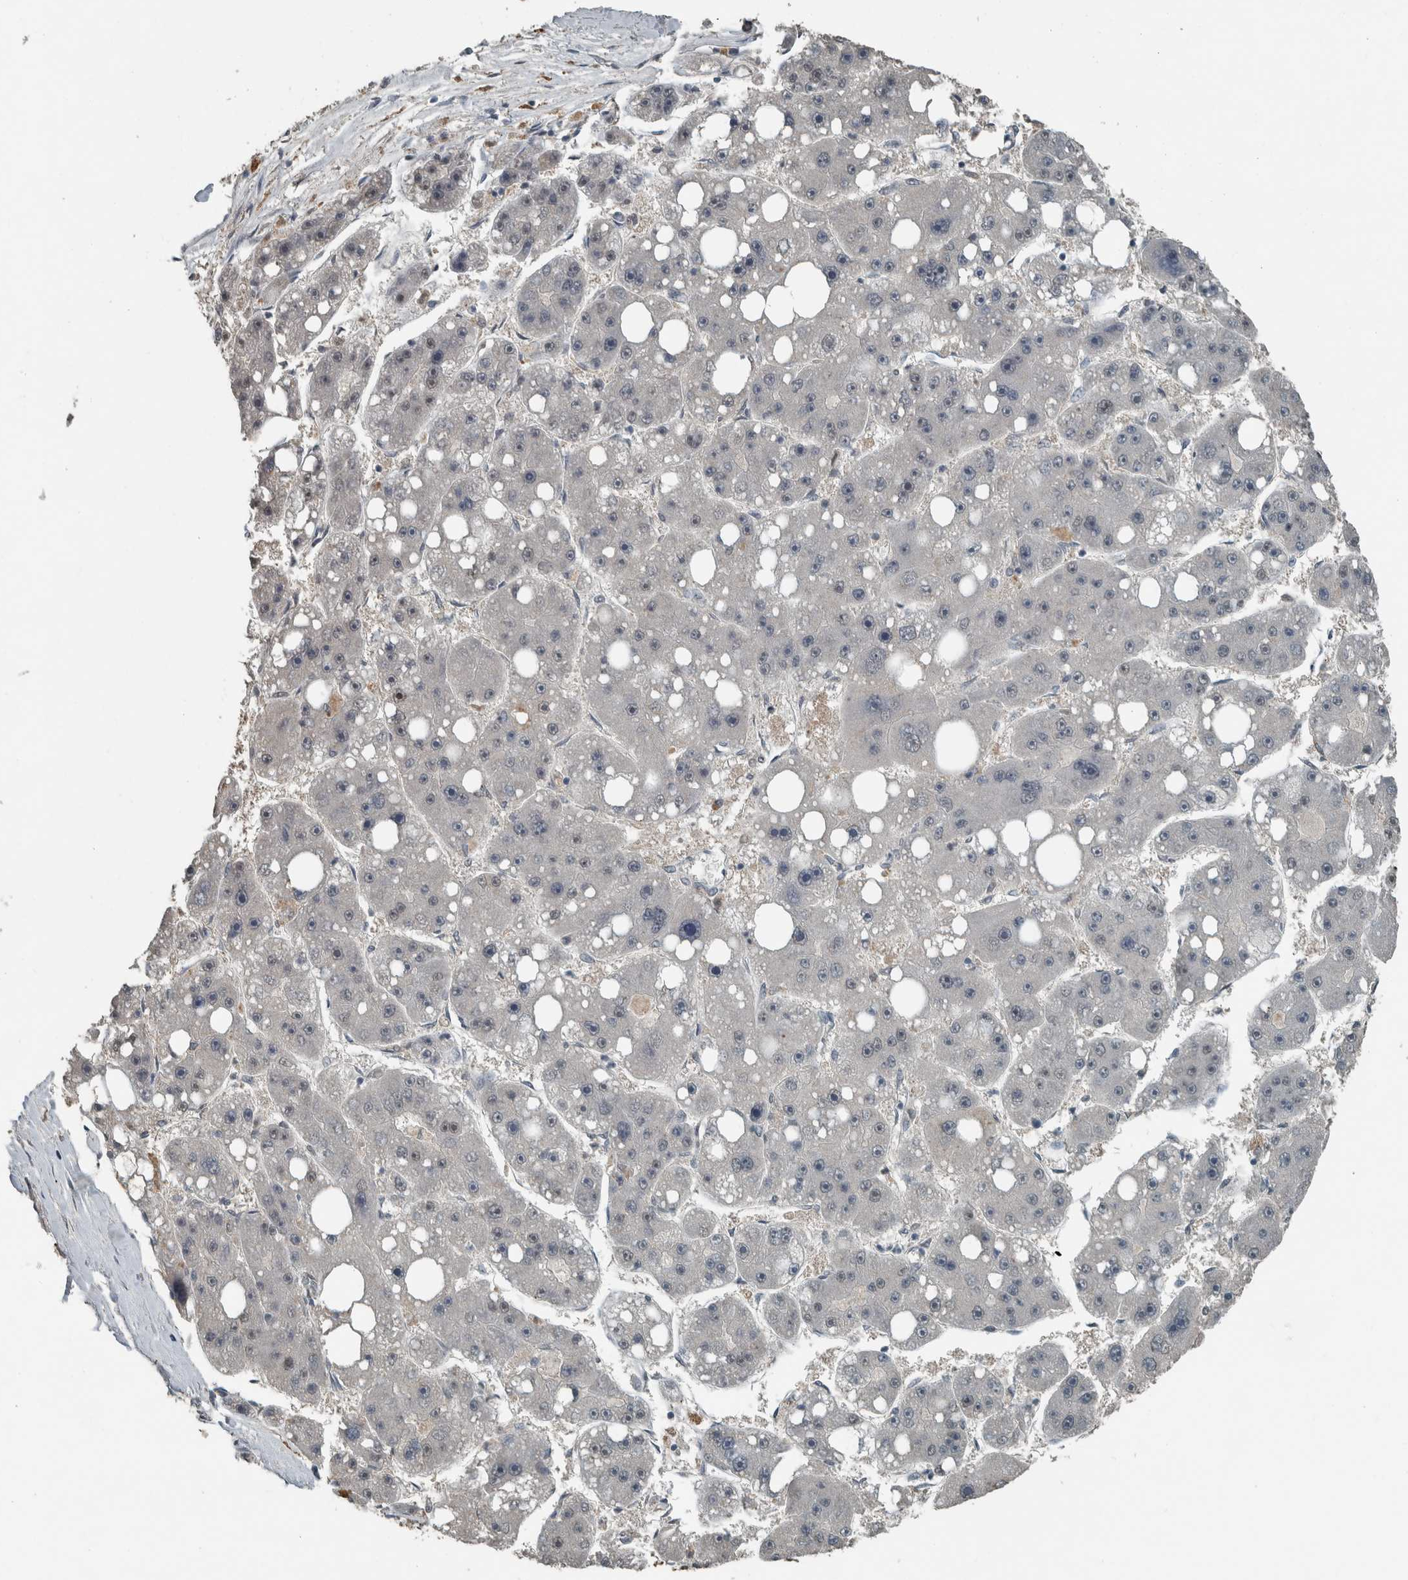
{"staining": {"intensity": "weak", "quantity": "<25%", "location": "nuclear"}, "tissue": "liver cancer", "cell_type": "Tumor cells", "image_type": "cancer", "snomed": [{"axis": "morphology", "description": "Carcinoma, Hepatocellular, NOS"}, {"axis": "topography", "description": "Liver"}], "caption": "High magnification brightfield microscopy of liver cancer (hepatocellular carcinoma) stained with DAB (brown) and counterstained with hematoxylin (blue): tumor cells show no significant staining. (Immunohistochemistry, brightfield microscopy, high magnification).", "gene": "ZNF24", "patient": {"sex": "female", "age": 61}}